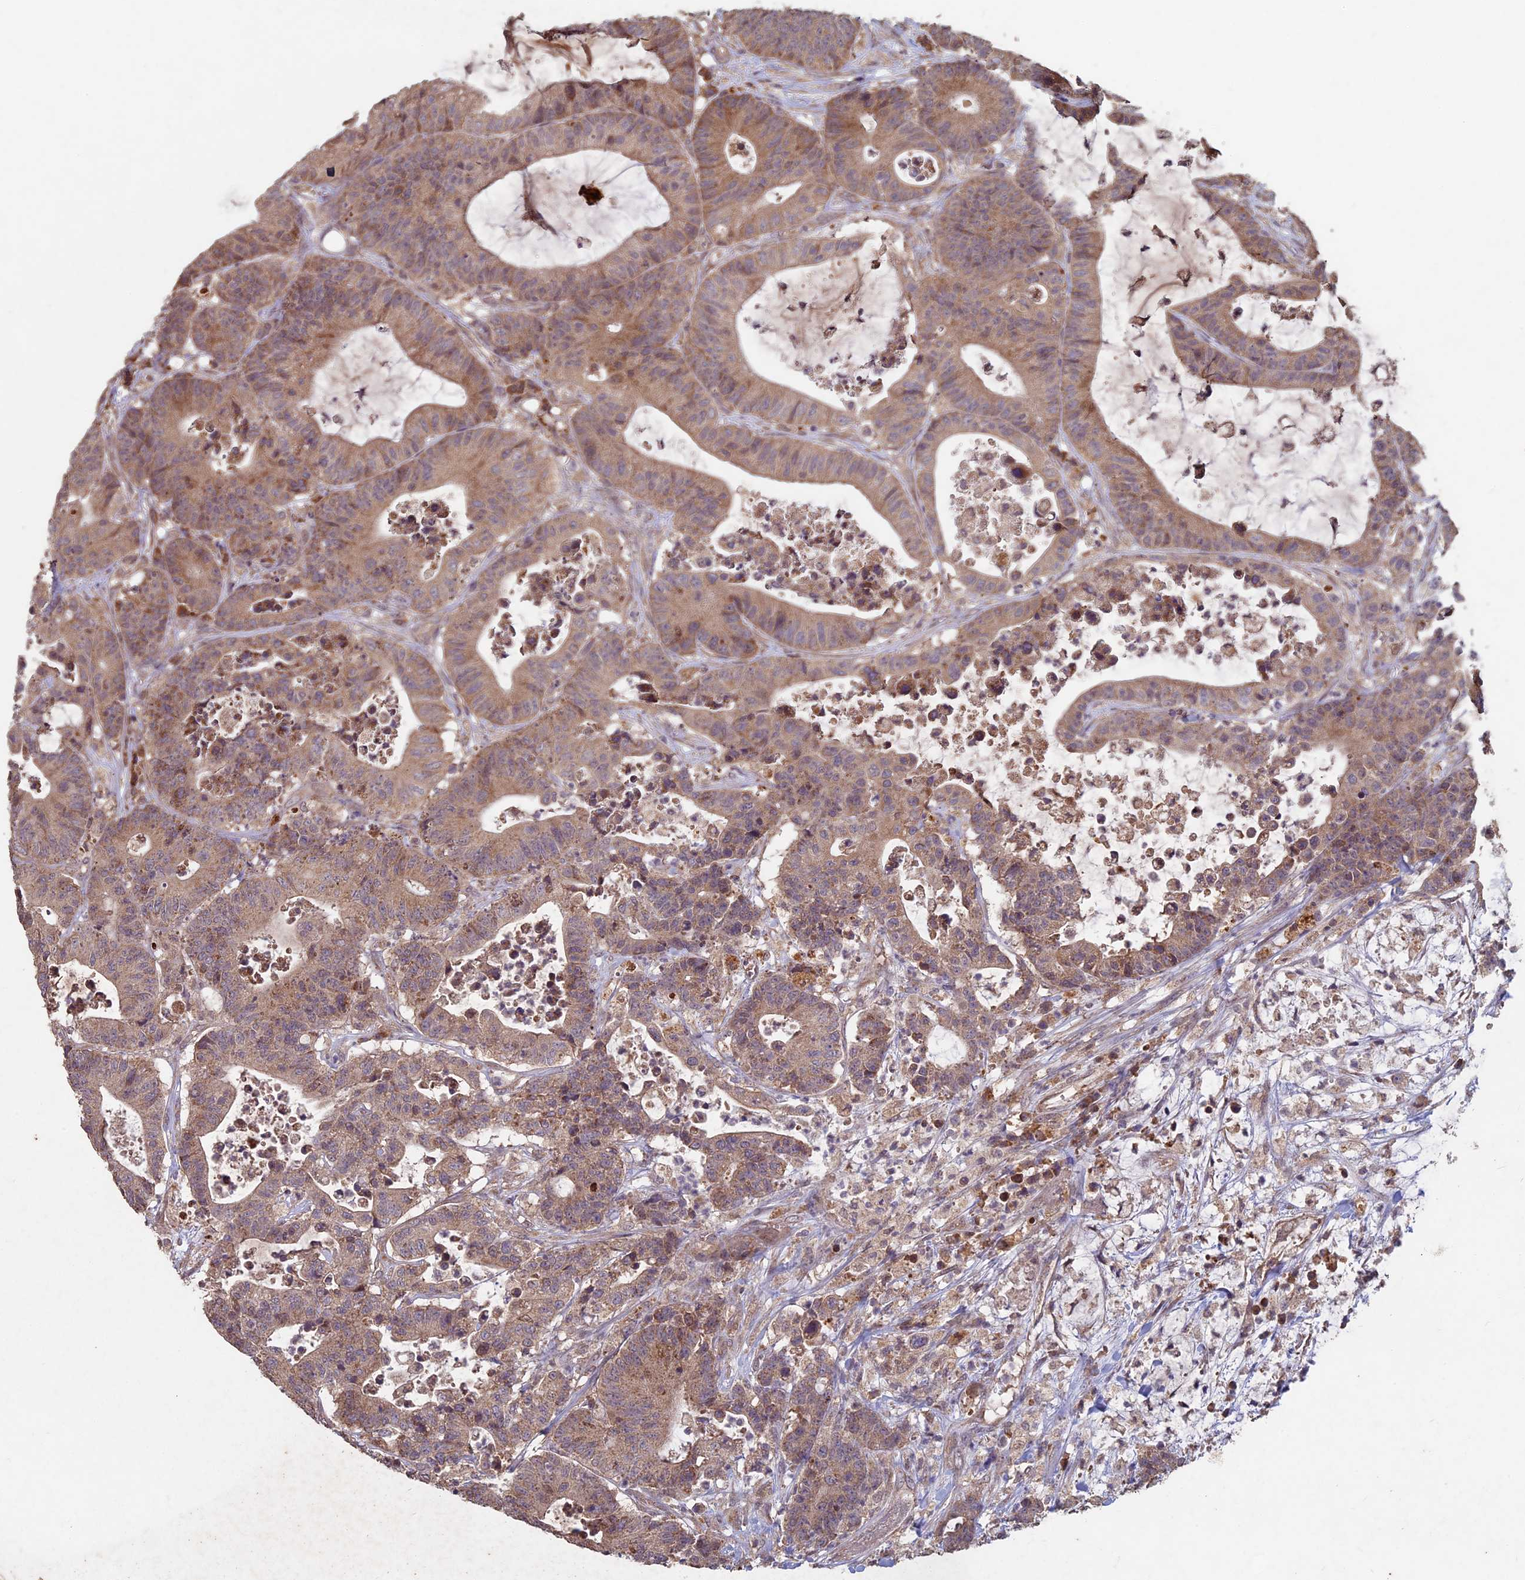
{"staining": {"intensity": "moderate", "quantity": ">75%", "location": "cytoplasmic/membranous"}, "tissue": "colorectal cancer", "cell_type": "Tumor cells", "image_type": "cancer", "snomed": [{"axis": "morphology", "description": "Adenocarcinoma, NOS"}, {"axis": "topography", "description": "Colon"}], "caption": "Colorectal adenocarcinoma tissue shows moderate cytoplasmic/membranous staining in about >75% of tumor cells", "gene": "RCCD1", "patient": {"sex": "female", "age": 84}}